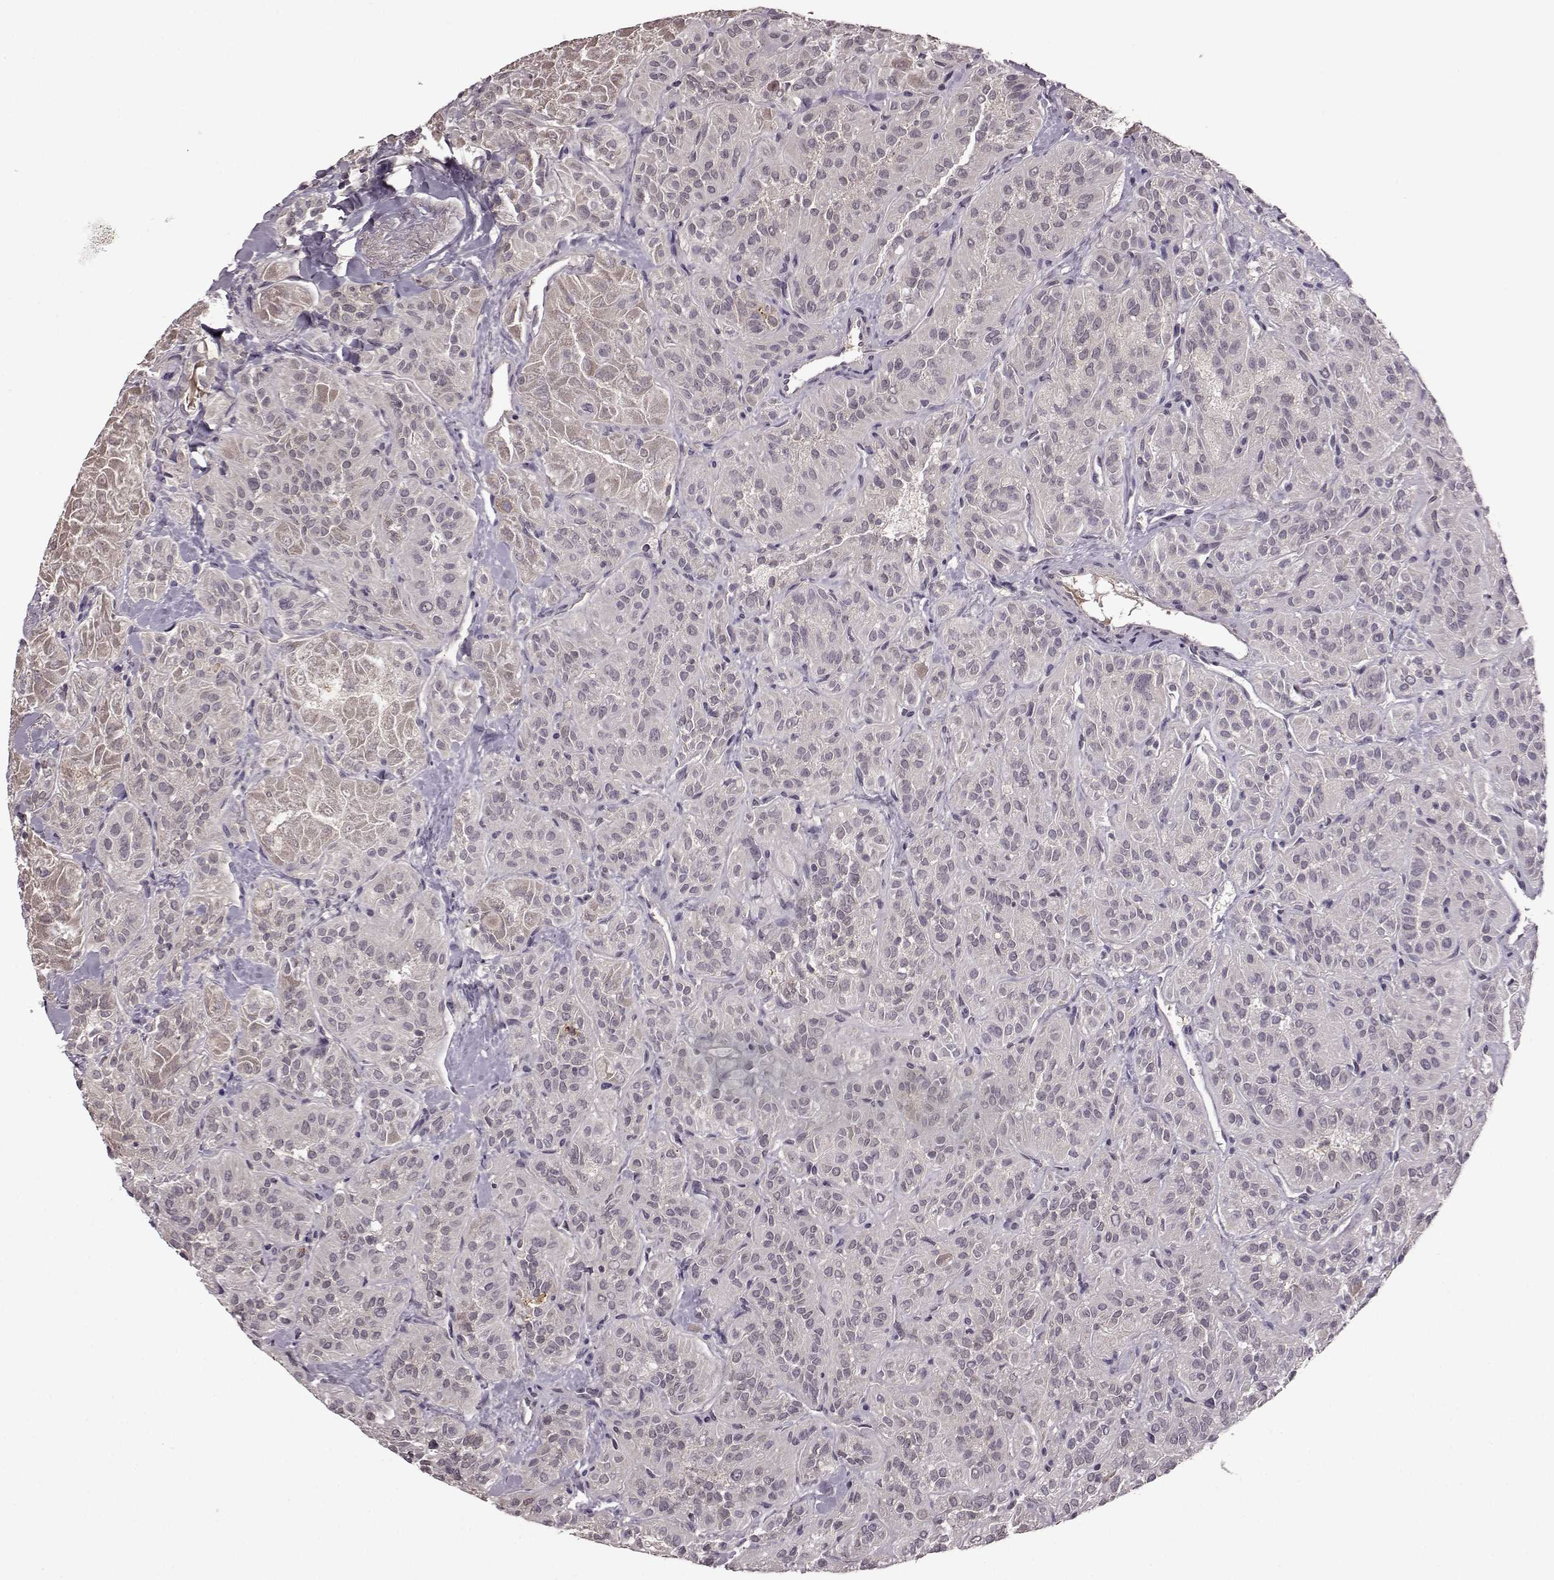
{"staining": {"intensity": "negative", "quantity": "none", "location": "none"}, "tissue": "thyroid cancer", "cell_type": "Tumor cells", "image_type": "cancer", "snomed": [{"axis": "morphology", "description": "Papillary adenocarcinoma, NOS"}, {"axis": "topography", "description": "Thyroid gland"}], "caption": "This is an immunohistochemistry photomicrograph of human thyroid cancer. There is no positivity in tumor cells.", "gene": "NRL", "patient": {"sex": "female", "age": 45}}